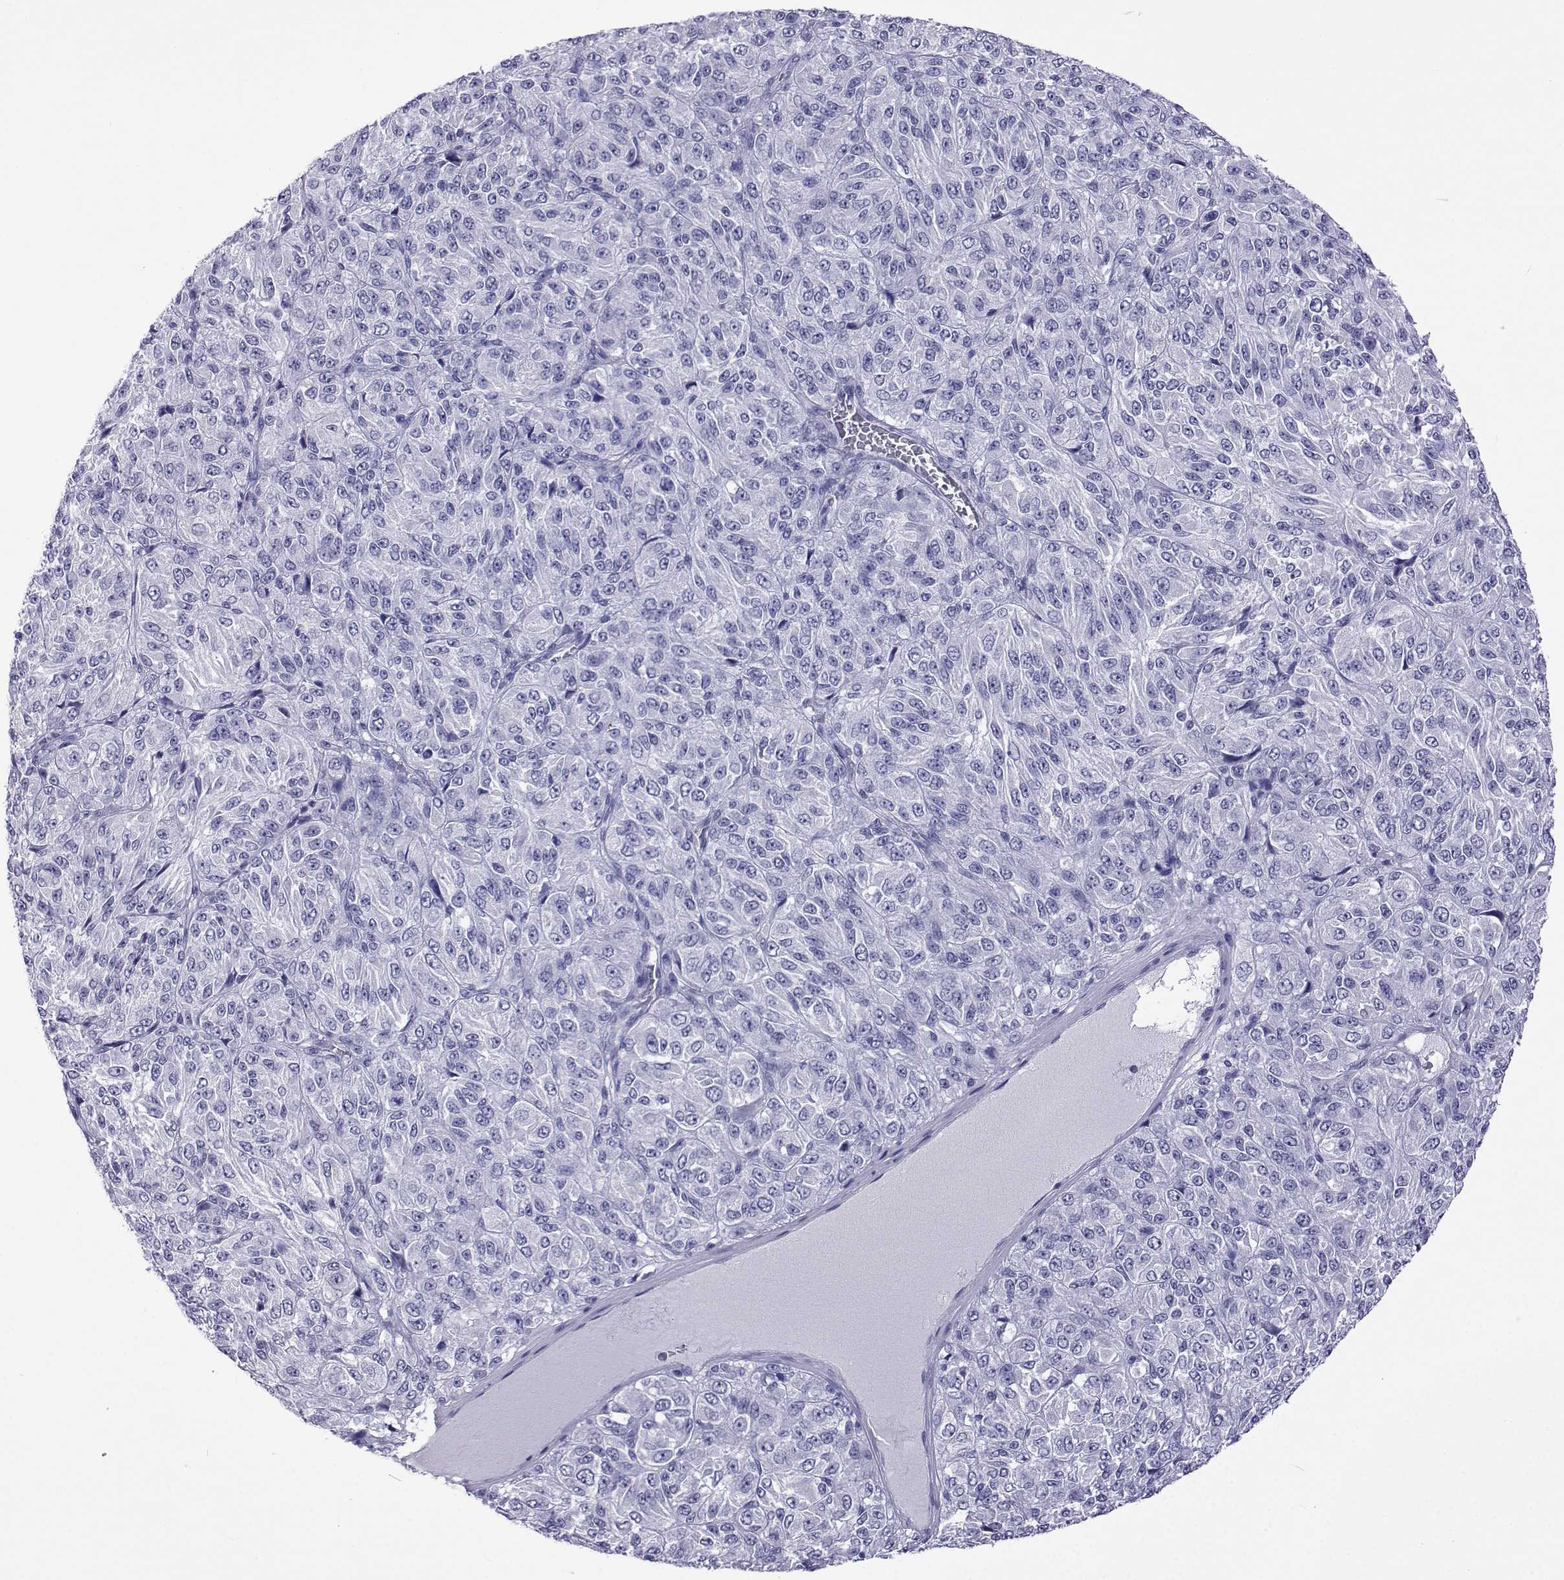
{"staining": {"intensity": "negative", "quantity": "none", "location": "none"}, "tissue": "melanoma", "cell_type": "Tumor cells", "image_type": "cancer", "snomed": [{"axis": "morphology", "description": "Malignant melanoma, Metastatic site"}, {"axis": "topography", "description": "Brain"}], "caption": "DAB immunohistochemical staining of human malignant melanoma (metastatic site) reveals no significant positivity in tumor cells.", "gene": "ACTL7A", "patient": {"sex": "female", "age": 56}}